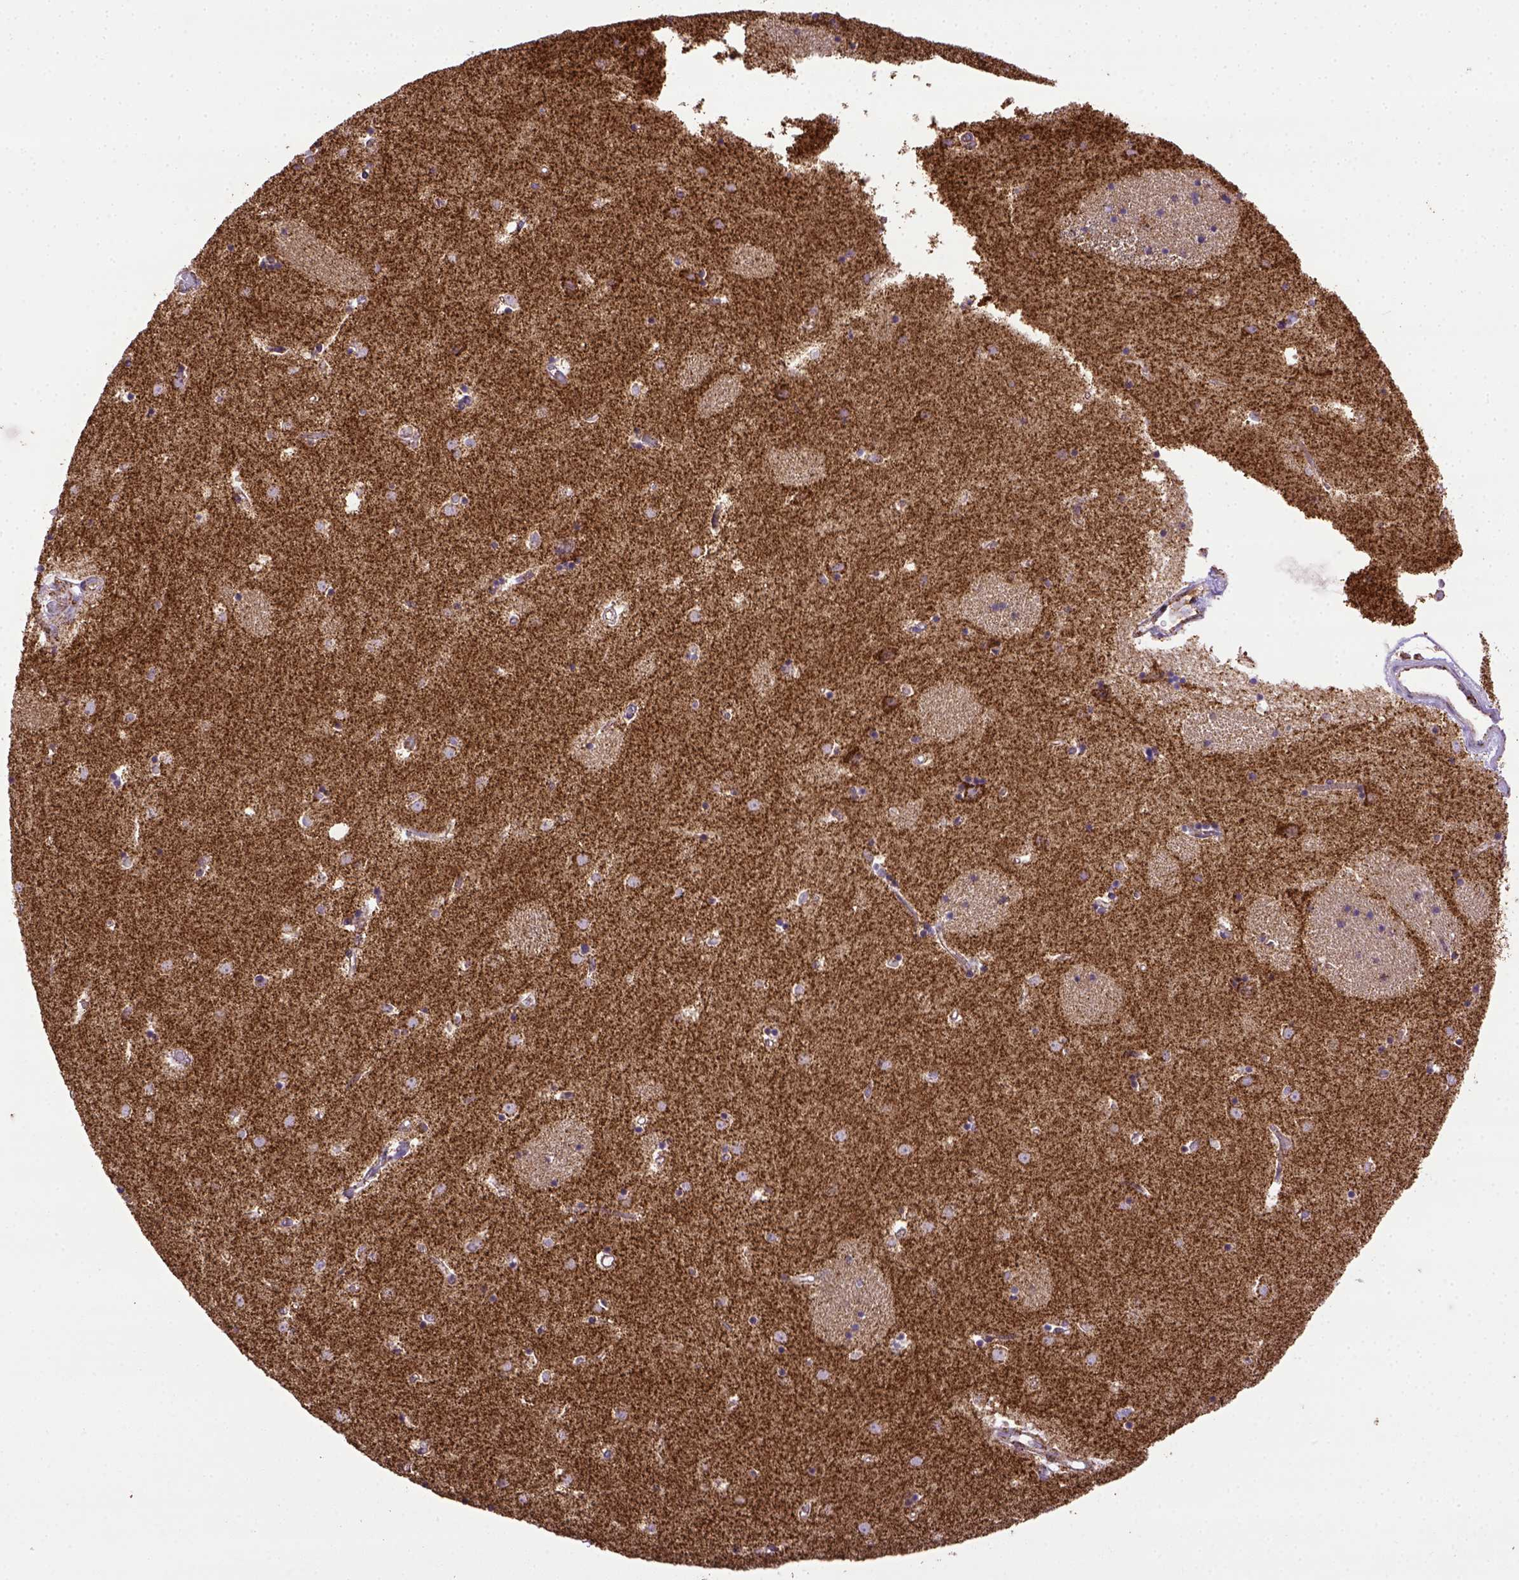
{"staining": {"intensity": "strong", "quantity": ">75%", "location": "cytoplasmic/membranous"}, "tissue": "caudate", "cell_type": "Glial cells", "image_type": "normal", "snomed": [{"axis": "morphology", "description": "Normal tissue, NOS"}, {"axis": "topography", "description": "Lateral ventricle wall"}], "caption": "A brown stain shows strong cytoplasmic/membranous positivity of a protein in glial cells of benign caudate.", "gene": "MT", "patient": {"sex": "male", "age": 54}}